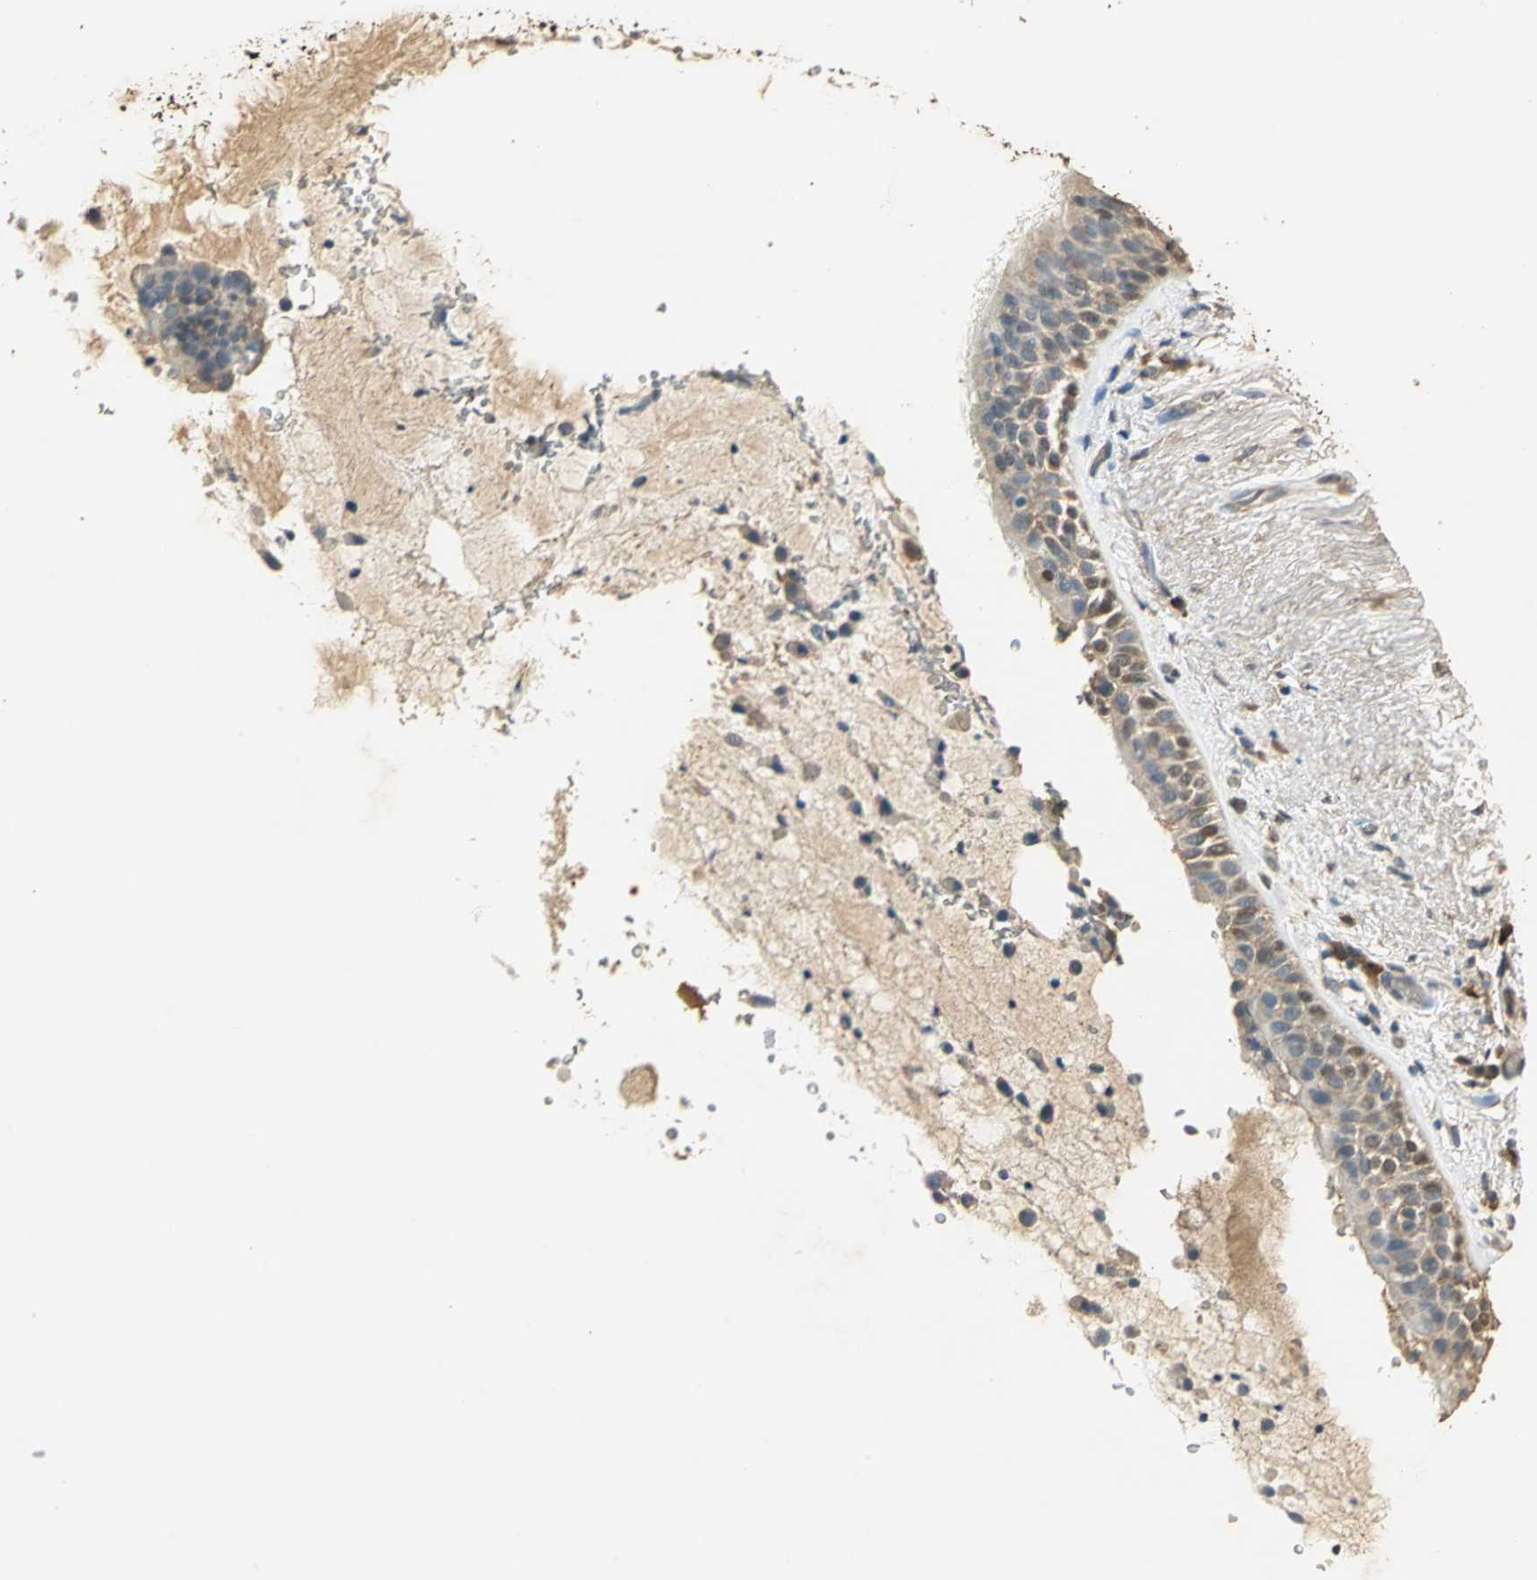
{"staining": {"intensity": "moderate", "quantity": ">75%", "location": "cytoplasmic/membranous"}, "tissue": "bronchus", "cell_type": "Respiratory epithelial cells", "image_type": "normal", "snomed": [{"axis": "morphology", "description": "Normal tissue, NOS"}, {"axis": "topography", "description": "Bronchus"}], "caption": "A photomicrograph of bronchus stained for a protein shows moderate cytoplasmic/membranous brown staining in respiratory epithelial cells. (Brightfield microscopy of DAB IHC at high magnification).", "gene": "GAPDH", "patient": {"sex": "female", "age": 54}}